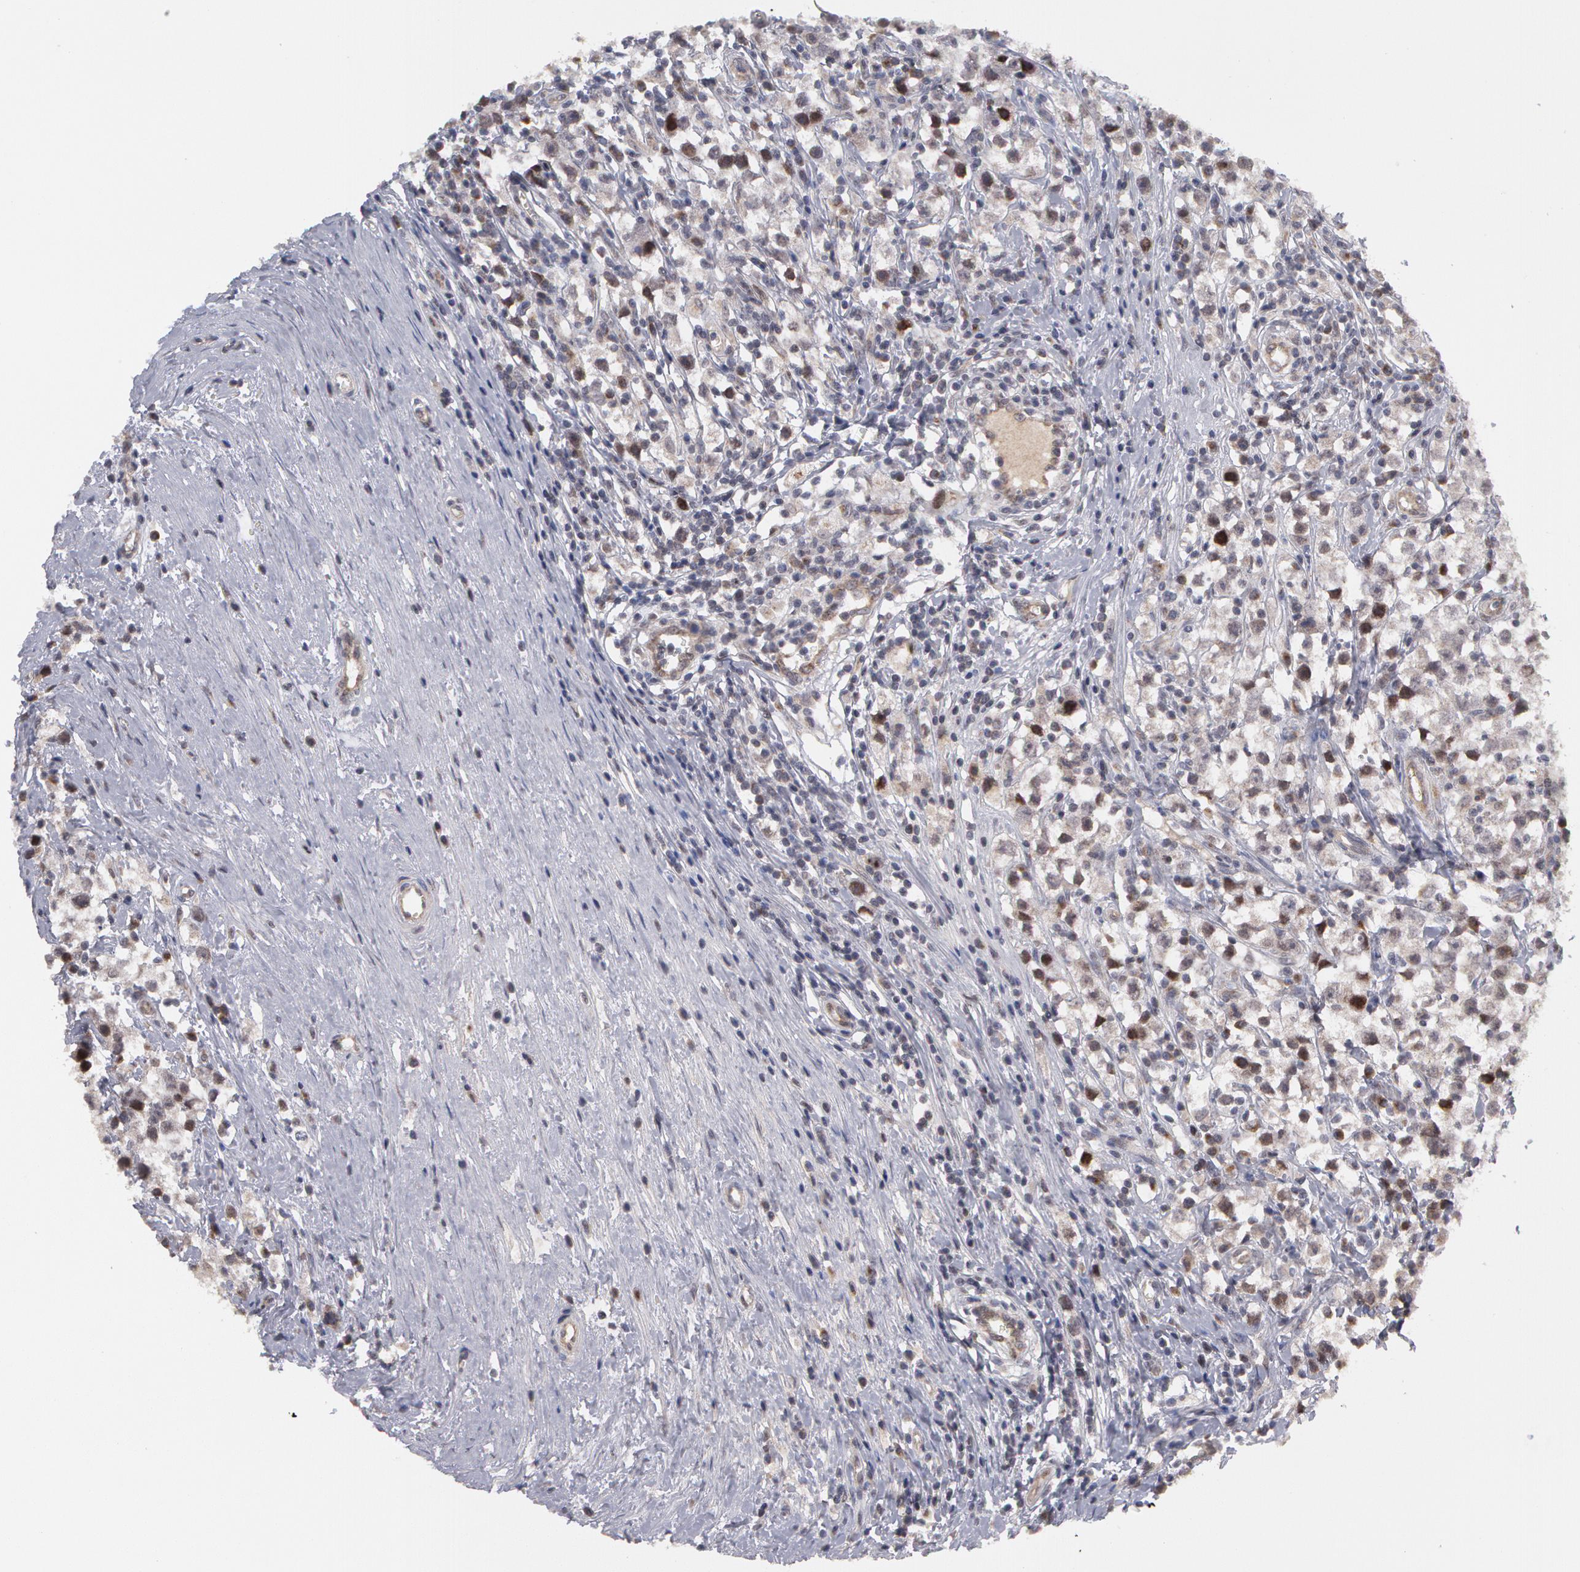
{"staining": {"intensity": "moderate", "quantity": "<25%", "location": "cytoplasmic/membranous"}, "tissue": "testis cancer", "cell_type": "Tumor cells", "image_type": "cancer", "snomed": [{"axis": "morphology", "description": "Seminoma, NOS"}, {"axis": "topography", "description": "Testis"}], "caption": "DAB (3,3'-diaminobenzidine) immunohistochemical staining of testis seminoma demonstrates moderate cytoplasmic/membranous protein positivity in approximately <25% of tumor cells.", "gene": "STX5", "patient": {"sex": "male", "age": 35}}